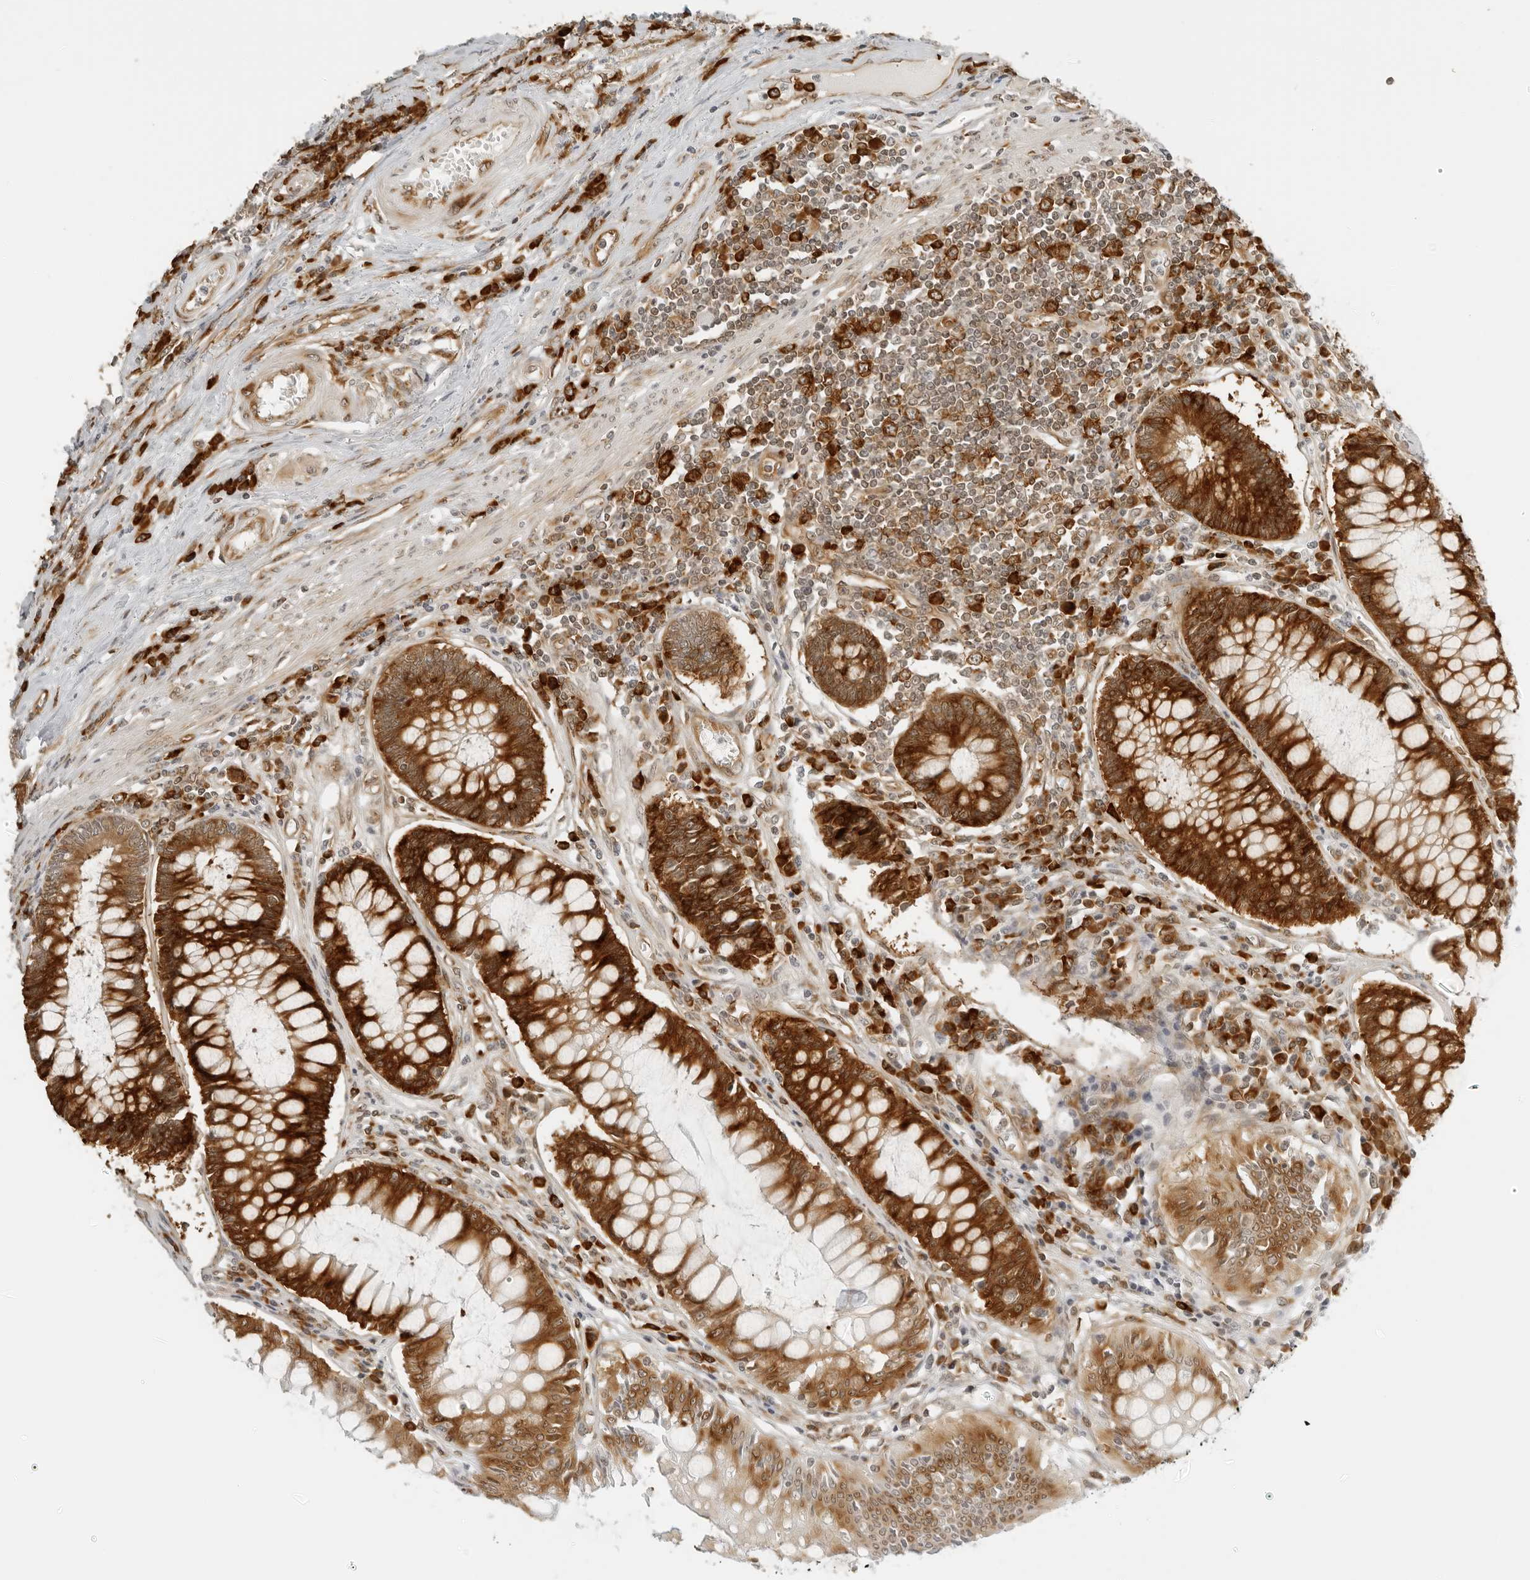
{"staining": {"intensity": "strong", "quantity": ">75%", "location": "cytoplasmic/membranous"}, "tissue": "colorectal cancer", "cell_type": "Tumor cells", "image_type": "cancer", "snomed": [{"axis": "morphology", "description": "Adenocarcinoma, NOS"}, {"axis": "topography", "description": "Rectum"}], "caption": "Adenocarcinoma (colorectal) stained with a brown dye shows strong cytoplasmic/membranous positive staining in about >75% of tumor cells.", "gene": "EIF4G1", "patient": {"sex": "male", "age": 84}}